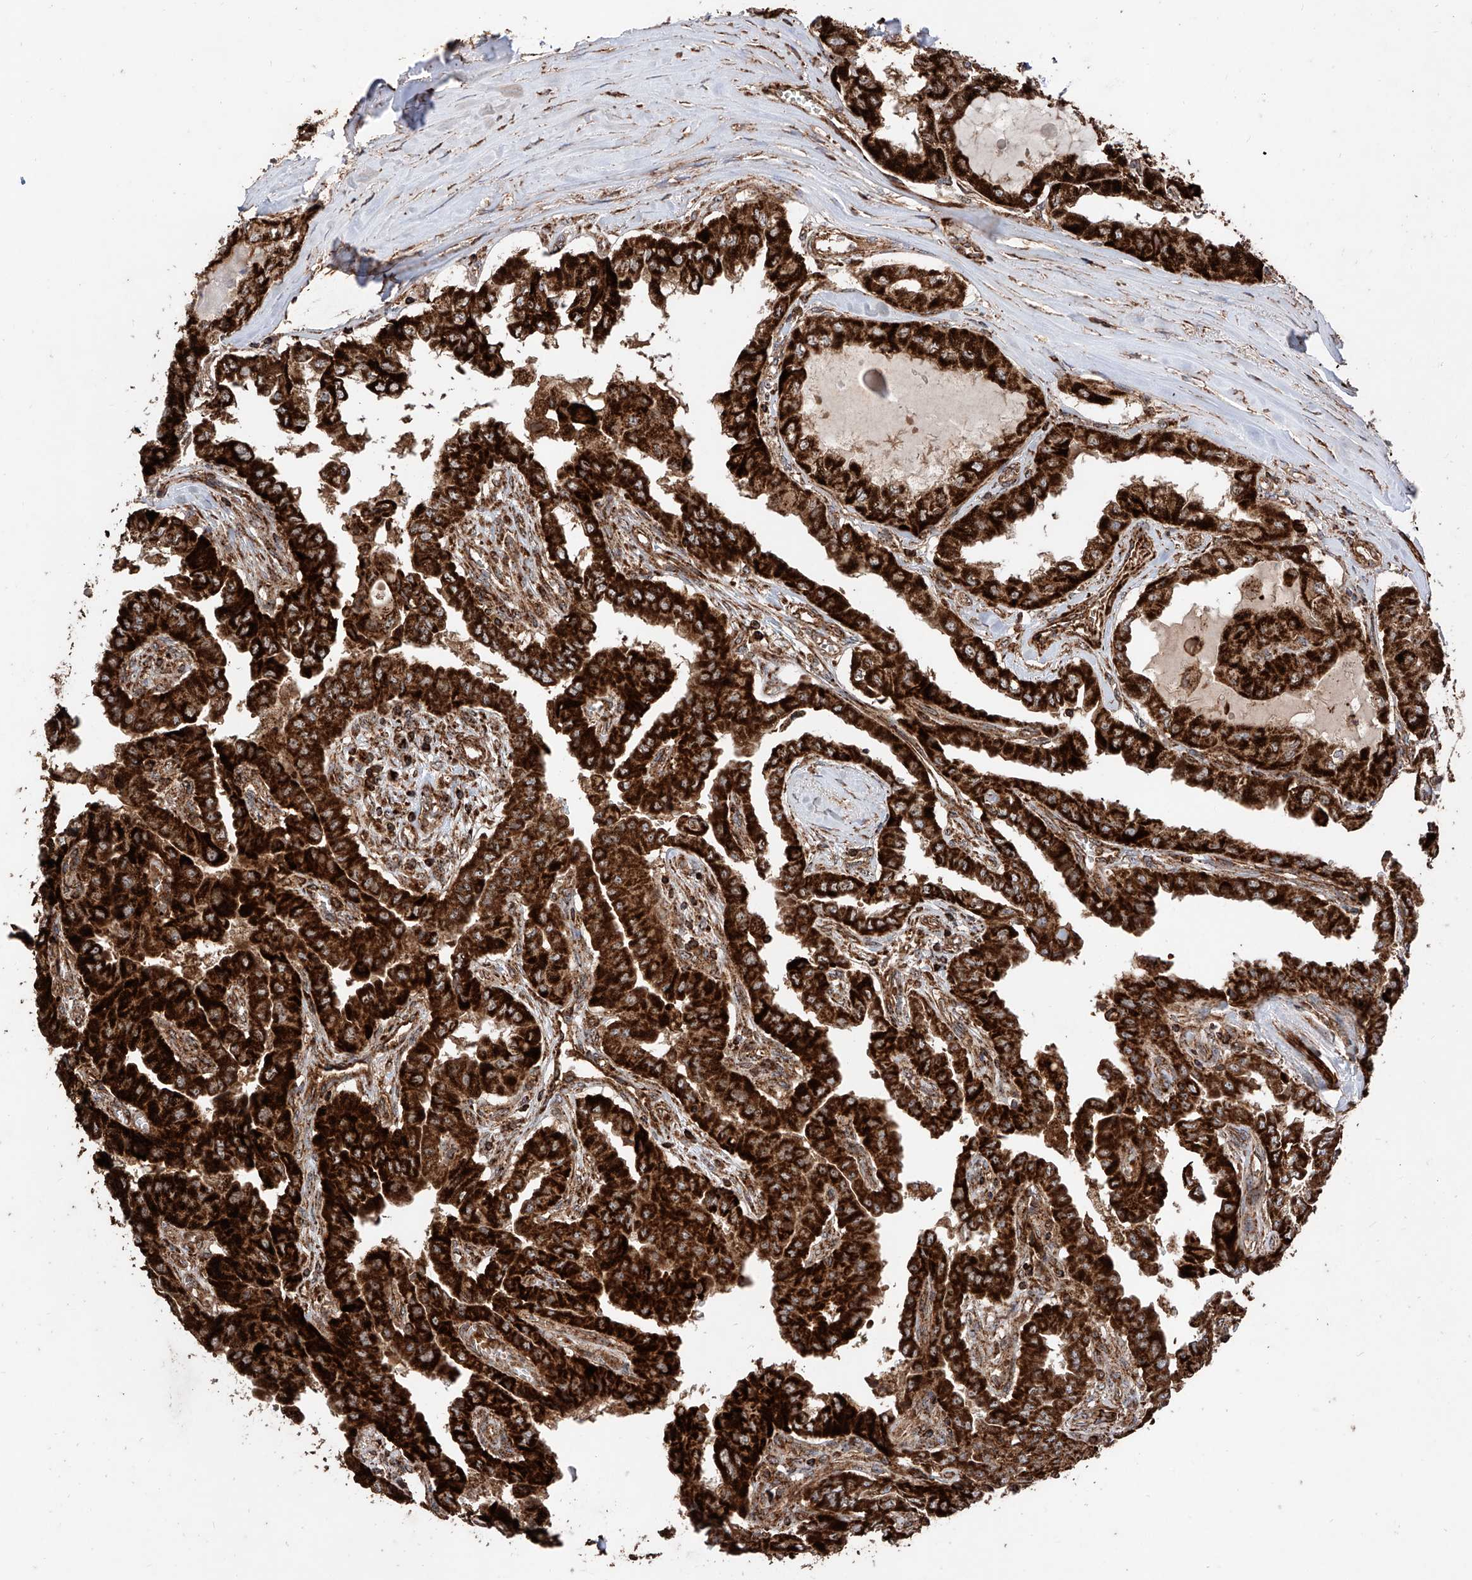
{"staining": {"intensity": "strong", "quantity": ">75%", "location": "cytoplasmic/membranous"}, "tissue": "thyroid cancer", "cell_type": "Tumor cells", "image_type": "cancer", "snomed": [{"axis": "morphology", "description": "Papillary adenocarcinoma, NOS"}, {"axis": "topography", "description": "Thyroid gland"}], "caption": "Thyroid cancer tissue shows strong cytoplasmic/membranous expression in about >75% of tumor cells The staining was performed using DAB (3,3'-diaminobenzidine), with brown indicating positive protein expression. Nuclei are stained blue with hematoxylin.", "gene": "PISD", "patient": {"sex": "female", "age": 59}}